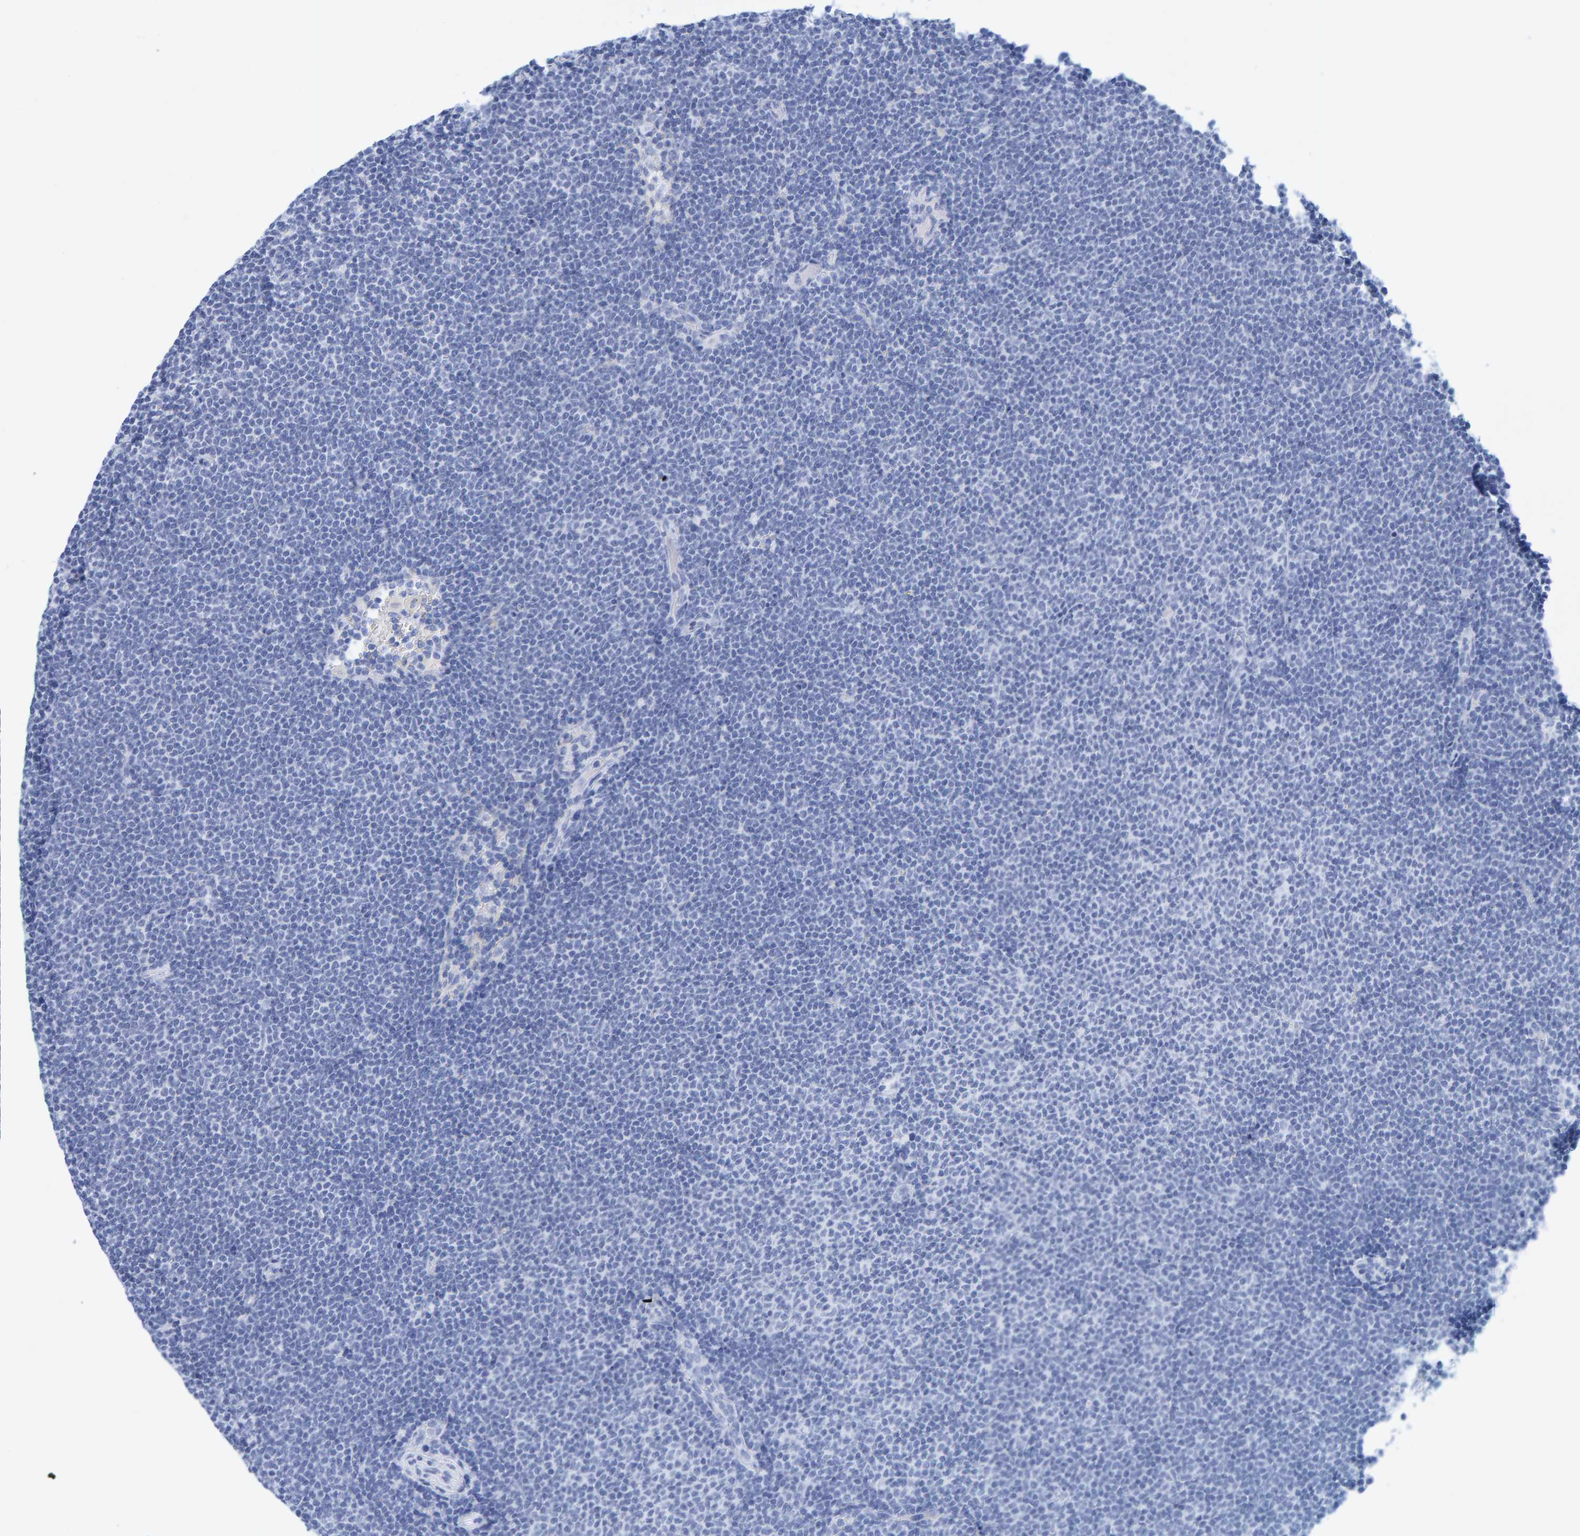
{"staining": {"intensity": "negative", "quantity": "none", "location": "none"}, "tissue": "lymphoma", "cell_type": "Tumor cells", "image_type": "cancer", "snomed": [{"axis": "morphology", "description": "Malignant lymphoma, non-Hodgkin's type, Low grade"}, {"axis": "topography", "description": "Lymph node"}], "caption": "Malignant lymphoma, non-Hodgkin's type (low-grade) was stained to show a protein in brown. There is no significant expression in tumor cells.", "gene": "SFTPC", "patient": {"sex": "female", "age": 53}}